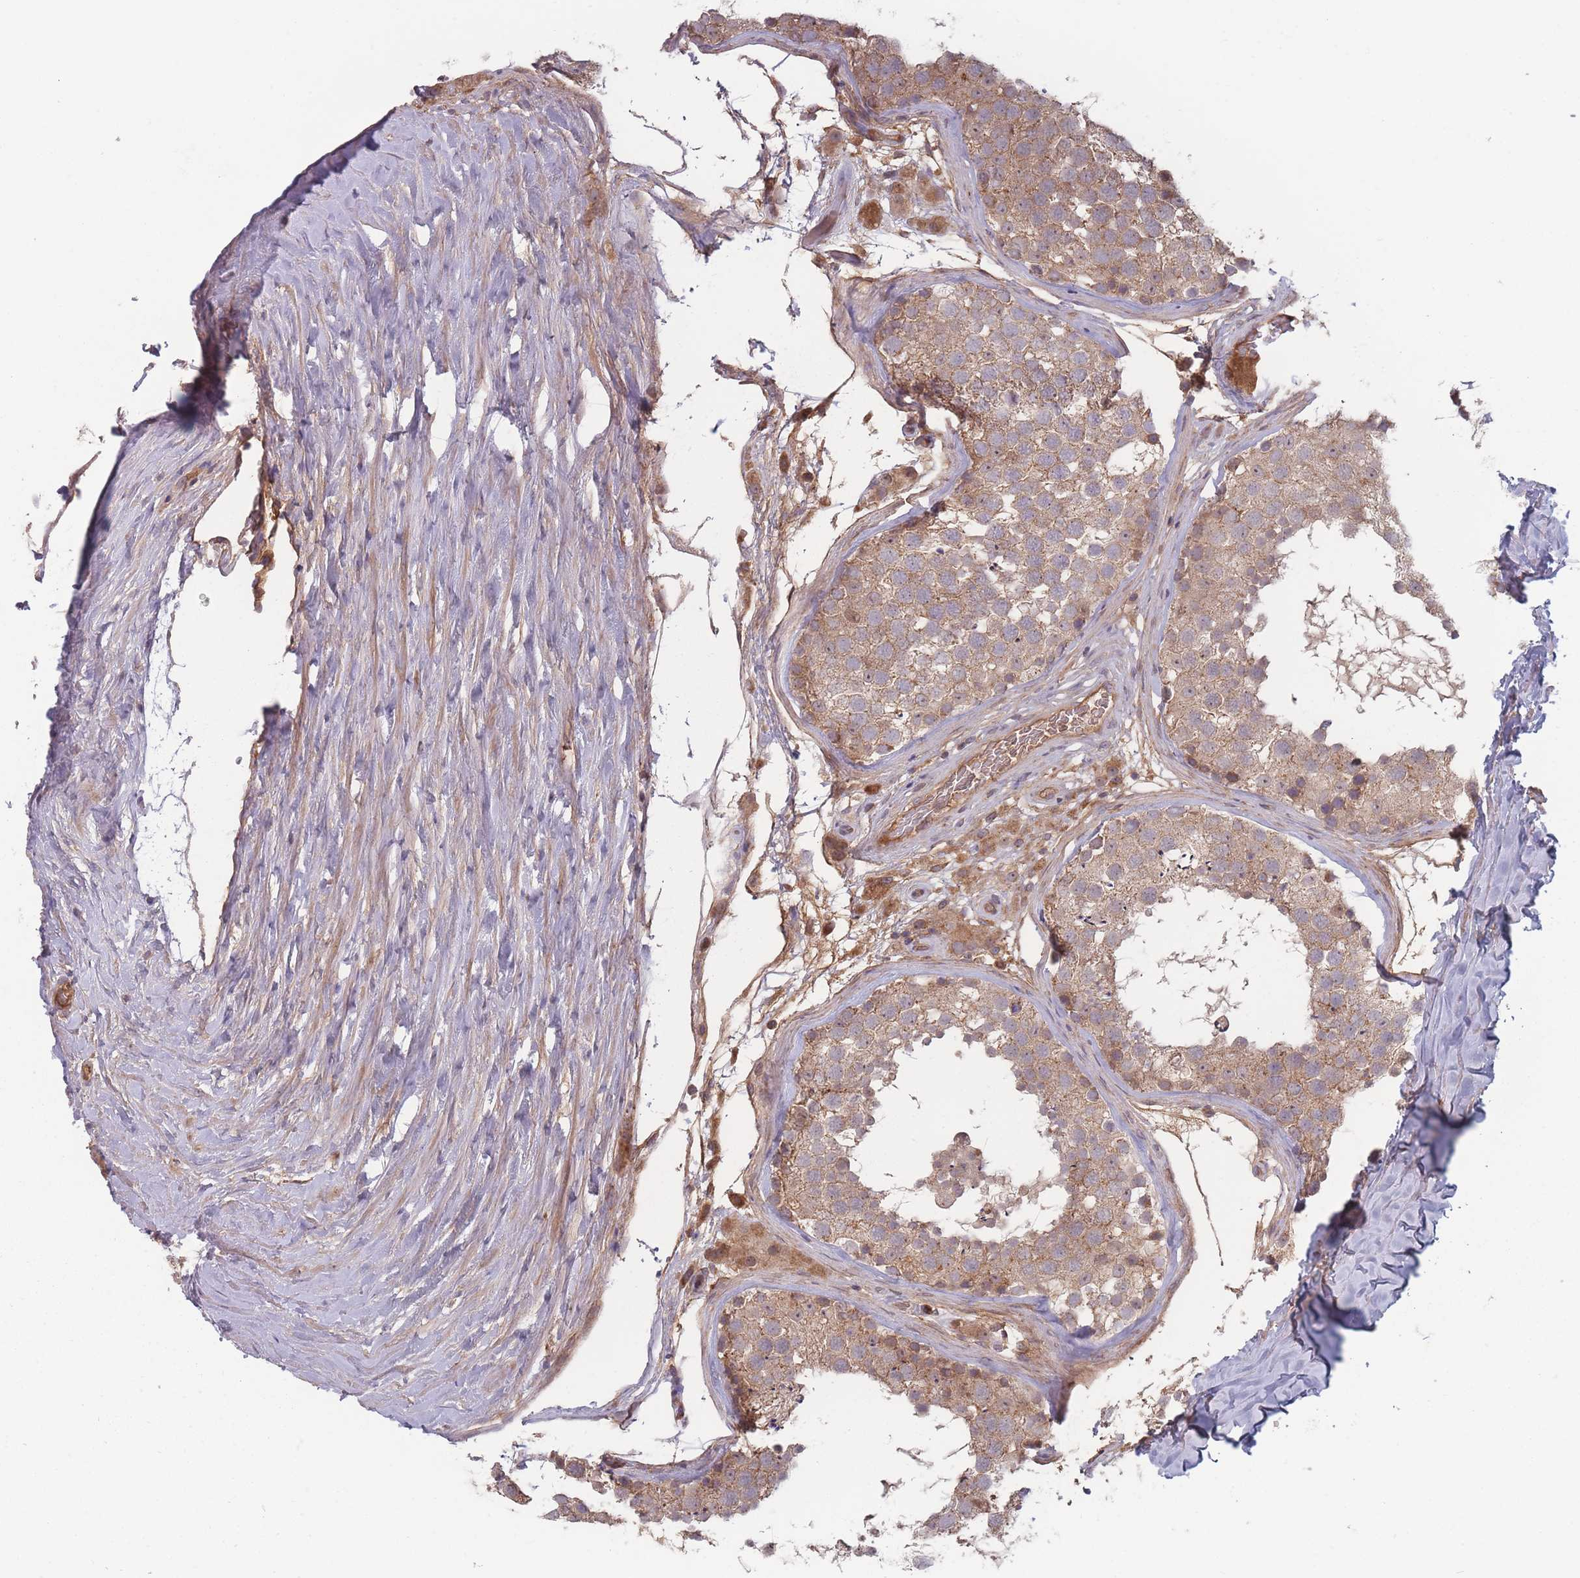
{"staining": {"intensity": "weak", "quantity": ">75%", "location": "cytoplasmic/membranous"}, "tissue": "testis", "cell_type": "Cells in seminiferous ducts", "image_type": "normal", "snomed": [{"axis": "morphology", "description": "Normal tissue, NOS"}, {"axis": "topography", "description": "Testis"}], "caption": "The photomicrograph shows a brown stain indicating the presence of a protein in the cytoplasmic/membranous of cells in seminiferous ducts in testis.", "gene": "ATP5MGL", "patient": {"sex": "male", "age": 26}}